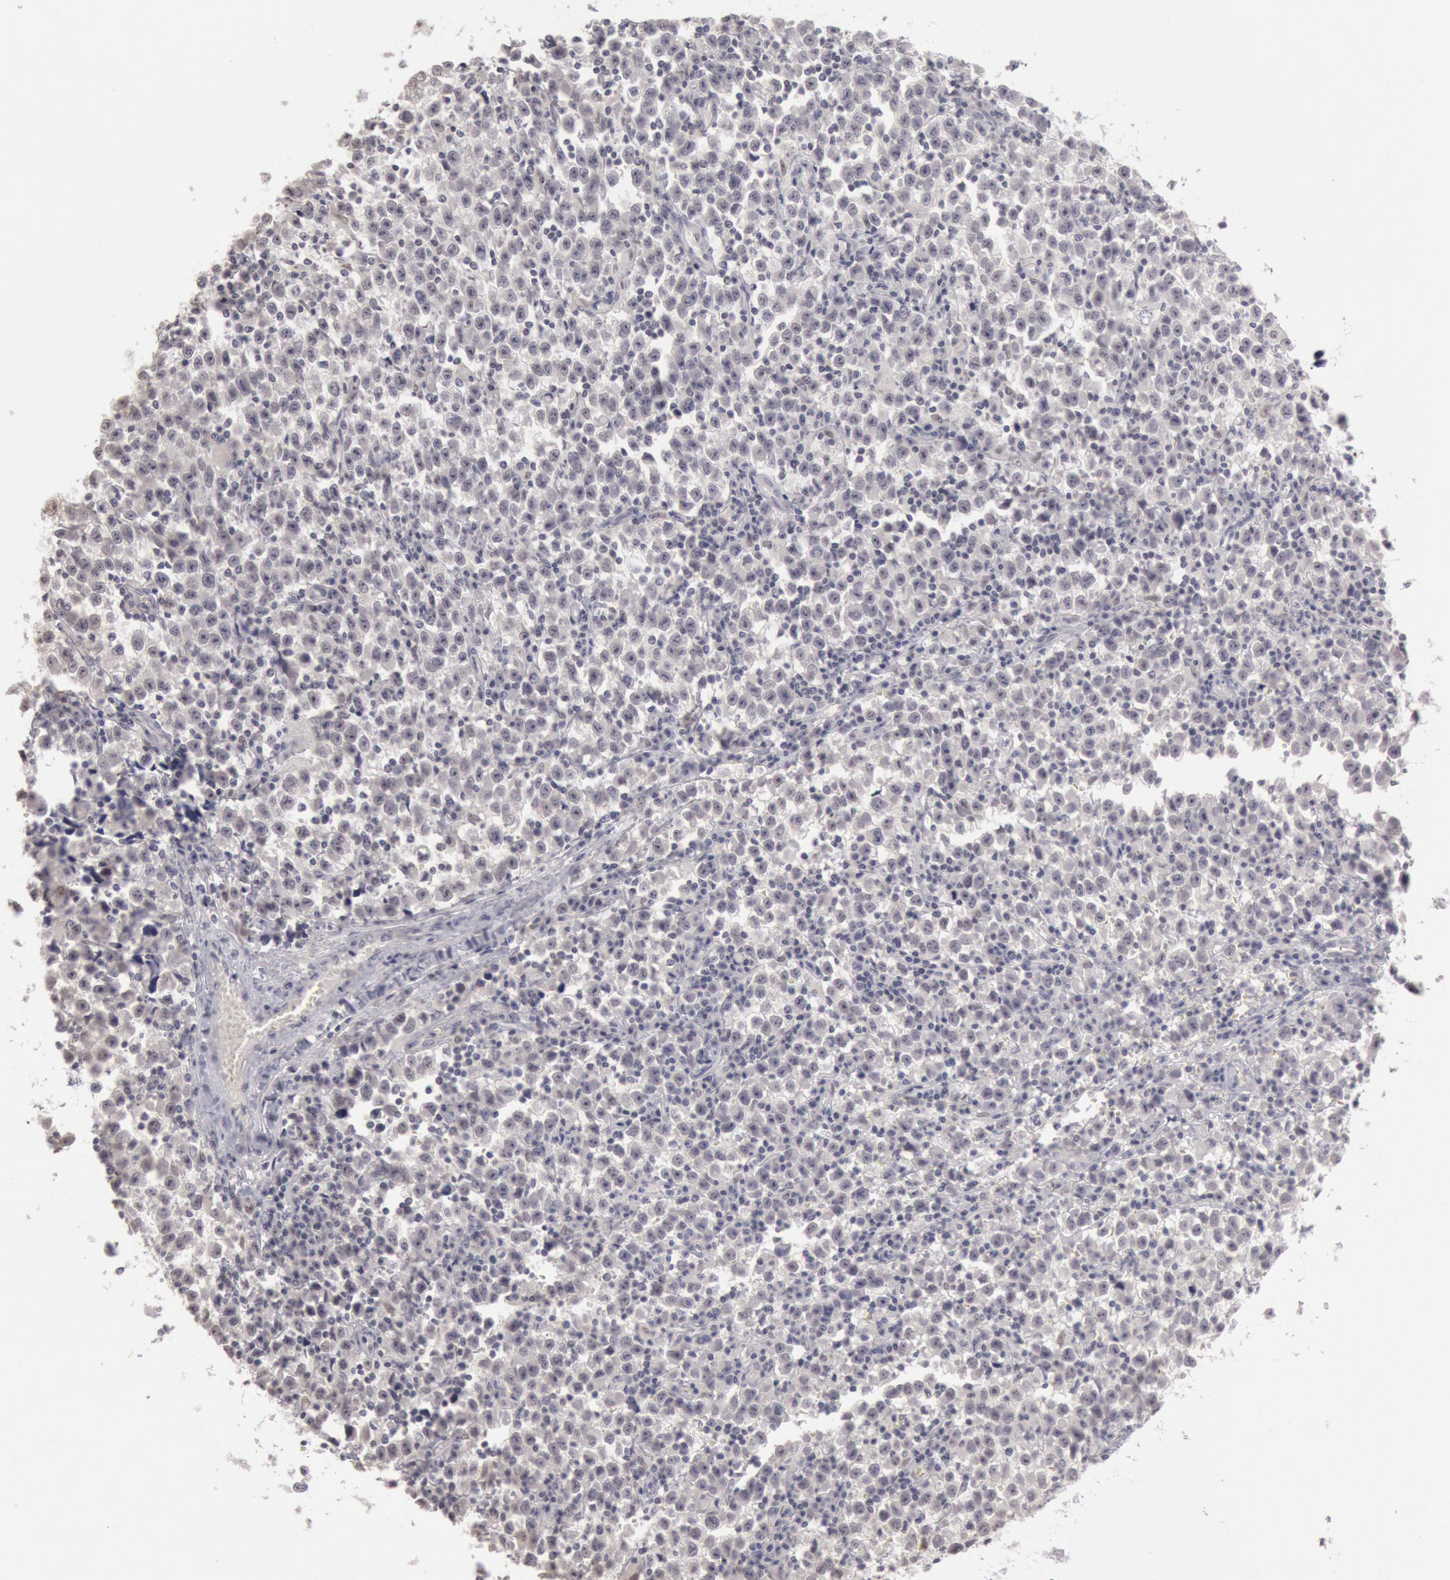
{"staining": {"intensity": "negative", "quantity": "none", "location": "none"}, "tissue": "testis cancer", "cell_type": "Tumor cells", "image_type": "cancer", "snomed": [{"axis": "morphology", "description": "Seminoma, NOS"}, {"axis": "topography", "description": "Testis"}], "caption": "An IHC histopathology image of testis seminoma is shown. There is no staining in tumor cells of testis seminoma. (DAB IHC, high magnification).", "gene": "RIMBP3C", "patient": {"sex": "male", "age": 35}}